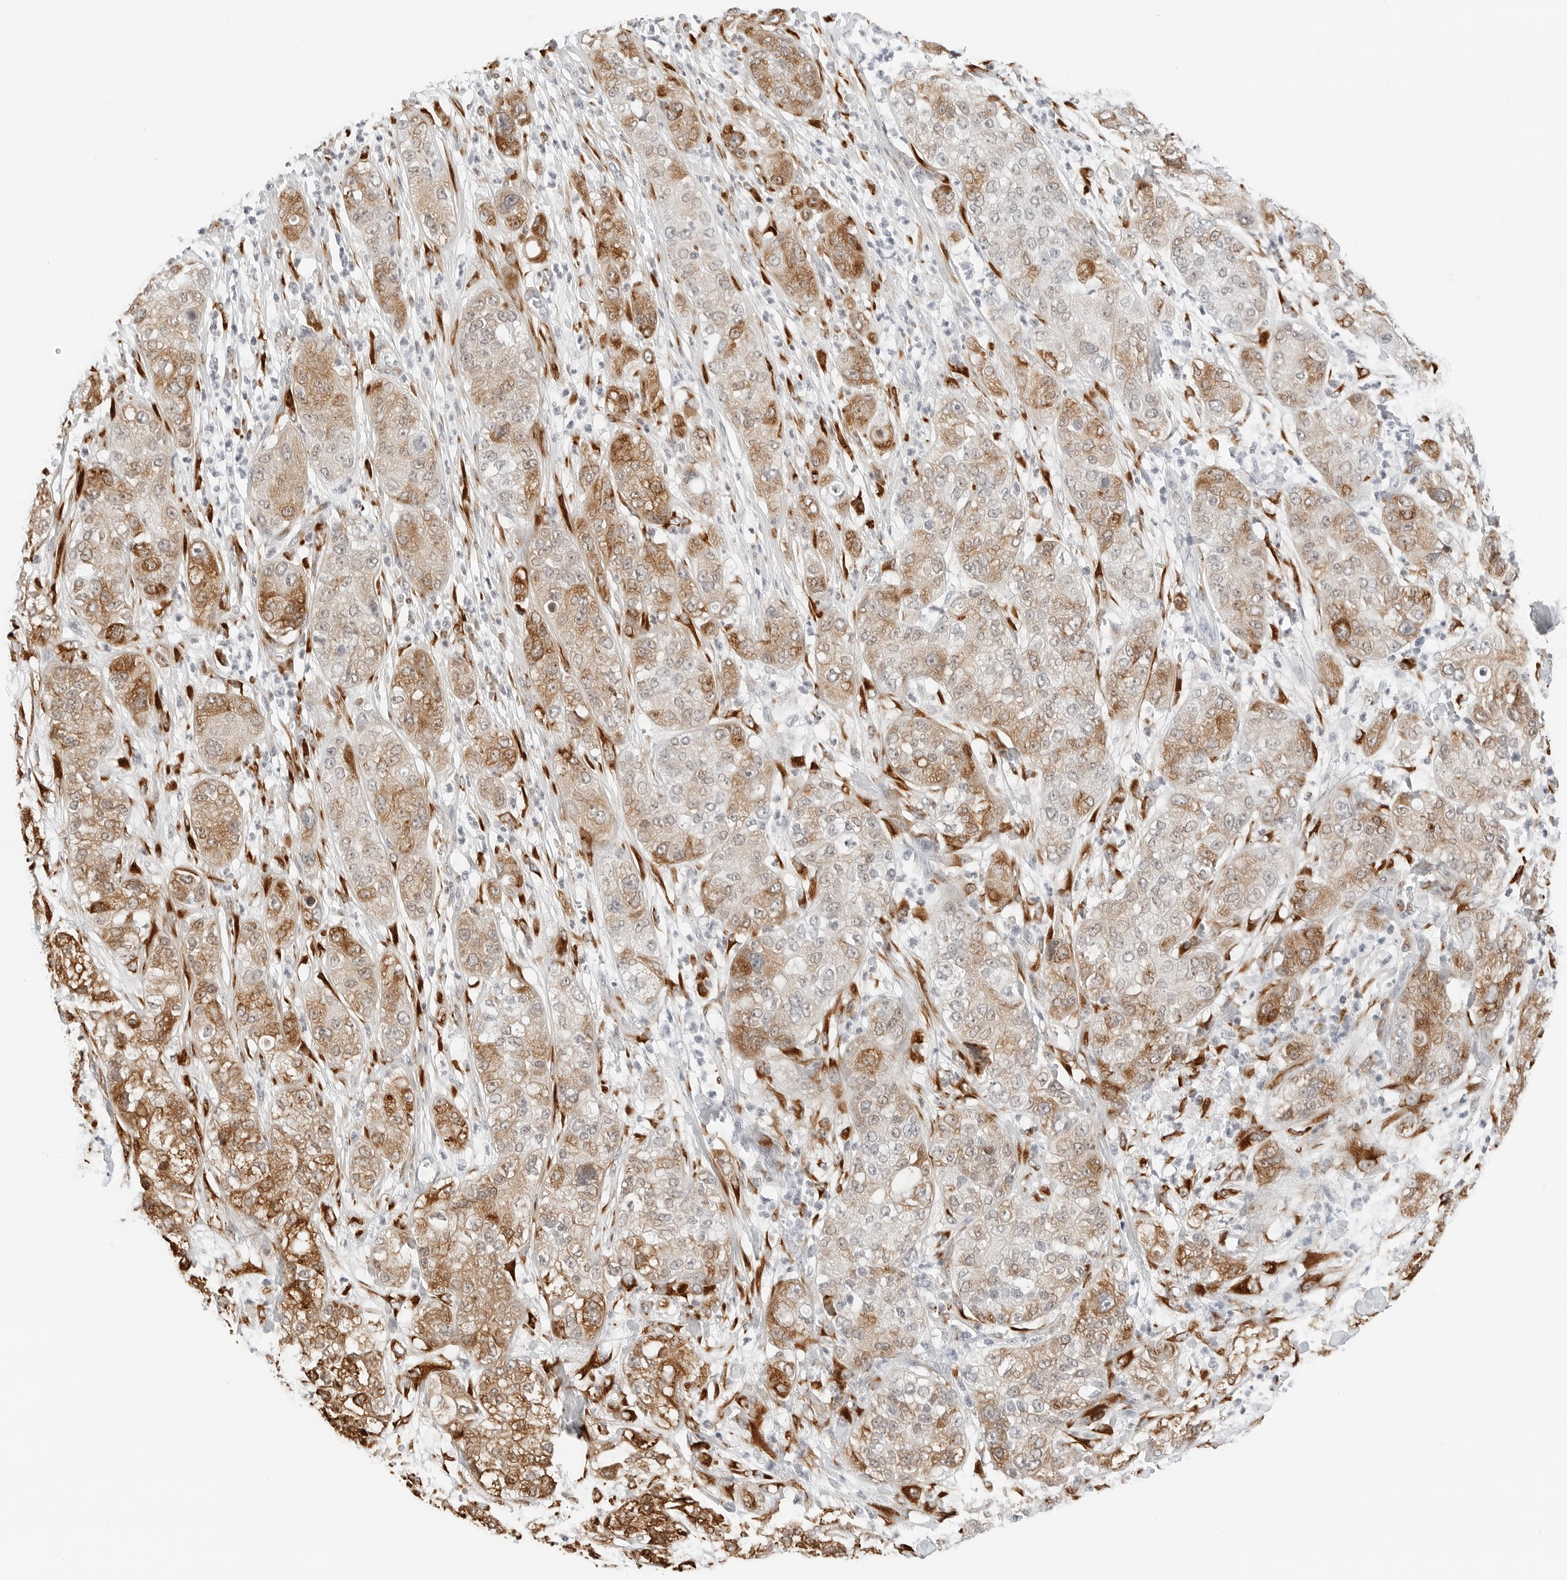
{"staining": {"intensity": "moderate", "quantity": ">75%", "location": "cytoplasmic/membranous,nuclear"}, "tissue": "pancreatic cancer", "cell_type": "Tumor cells", "image_type": "cancer", "snomed": [{"axis": "morphology", "description": "Adenocarcinoma, NOS"}, {"axis": "topography", "description": "Pancreas"}], "caption": "The histopathology image demonstrates staining of pancreatic cancer (adenocarcinoma), revealing moderate cytoplasmic/membranous and nuclear protein staining (brown color) within tumor cells.", "gene": "P4HA2", "patient": {"sex": "female", "age": 78}}